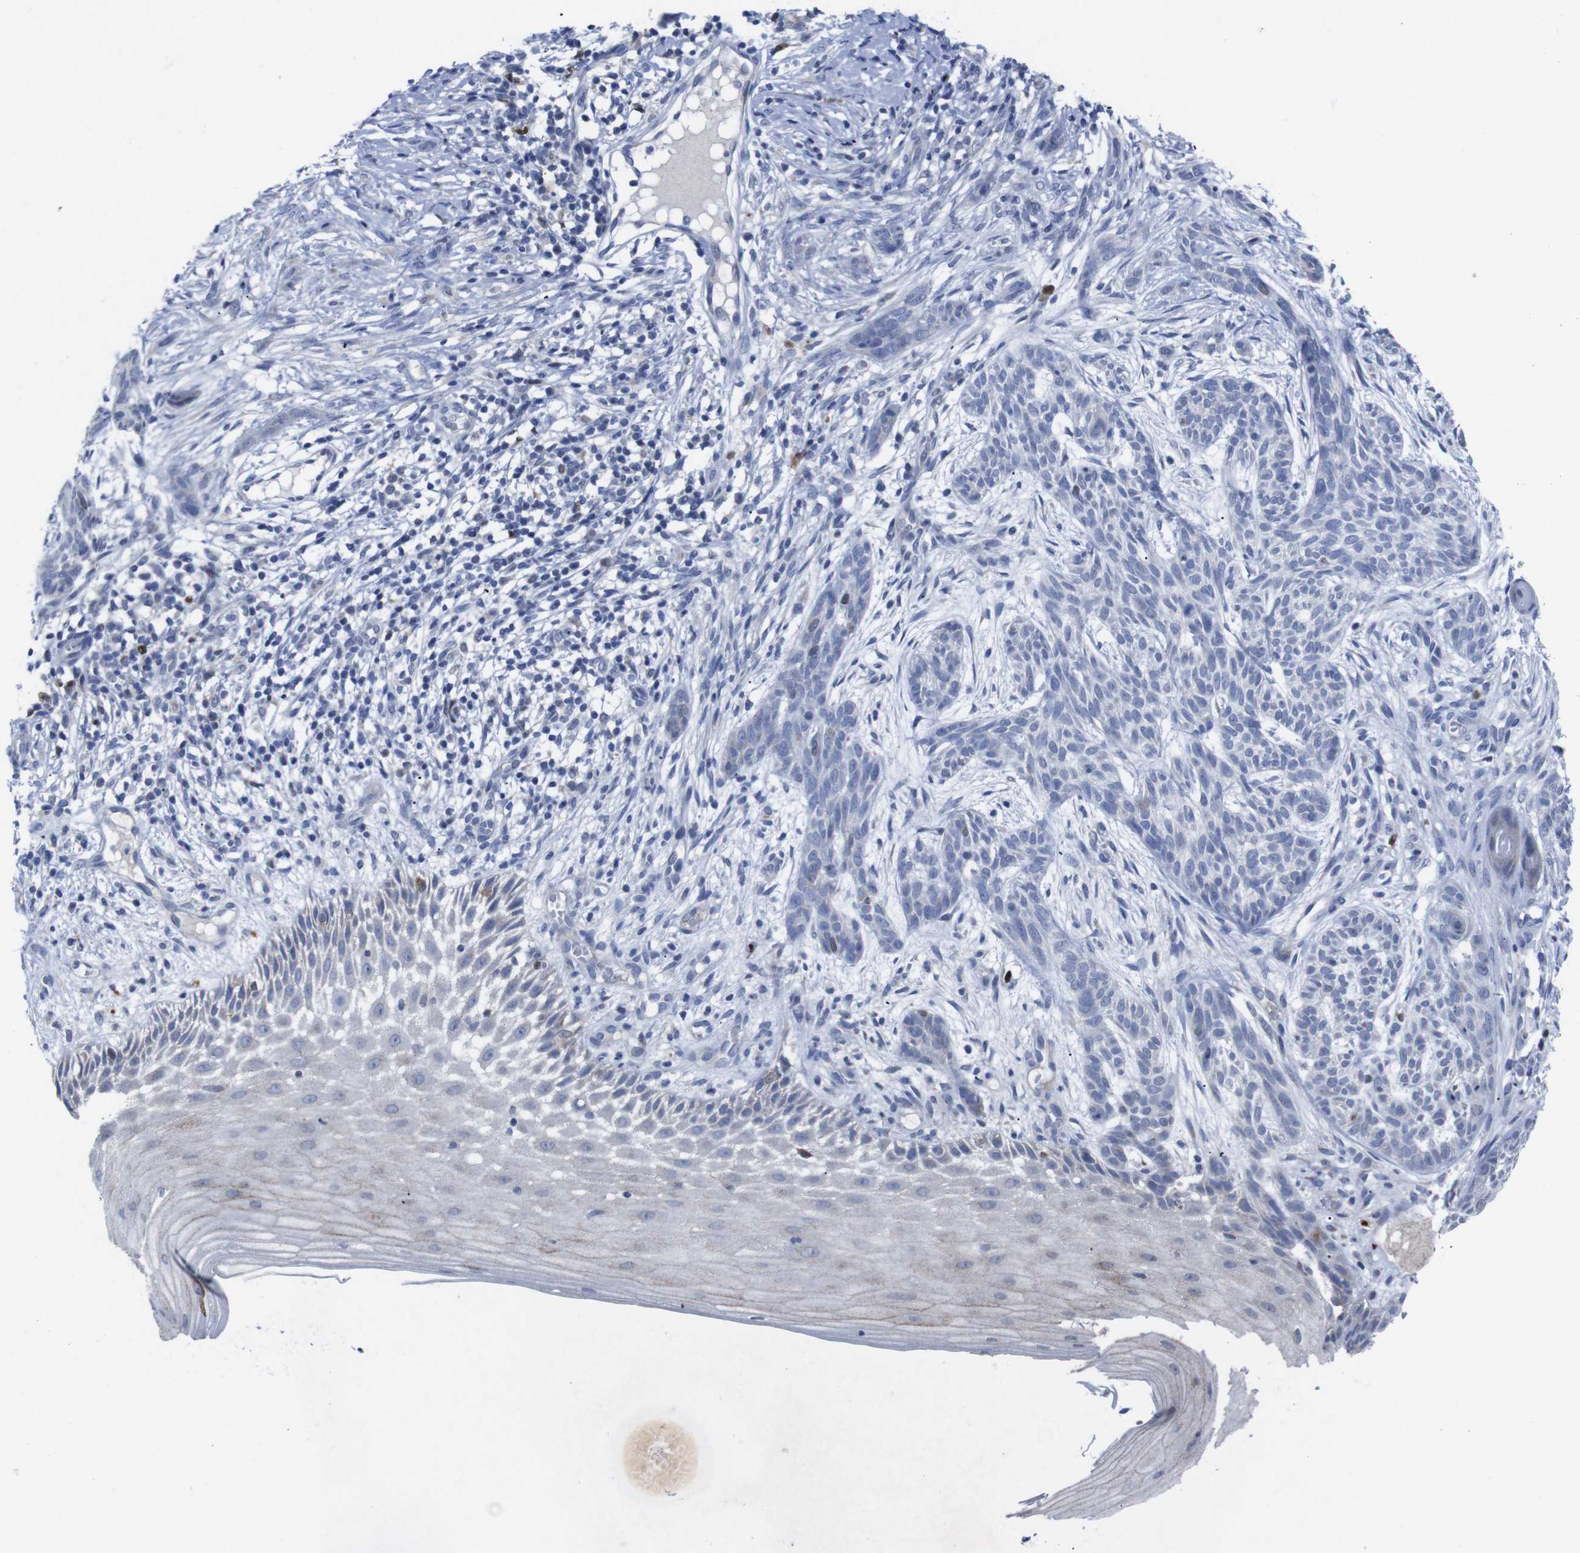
{"staining": {"intensity": "negative", "quantity": "none", "location": "none"}, "tissue": "skin cancer", "cell_type": "Tumor cells", "image_type": "cancer", "snomed": [{"axis": "morphology", "description": "Basal cell carcinoma"}, {"axis": "topography", "description": "Skin"}], "caption": "IHC of skin cancer (basal cell carcinoma) exhibits no staining in tumor cells.", "gene": "IRF4", "patient": {"sex": "female", "age": 59}}